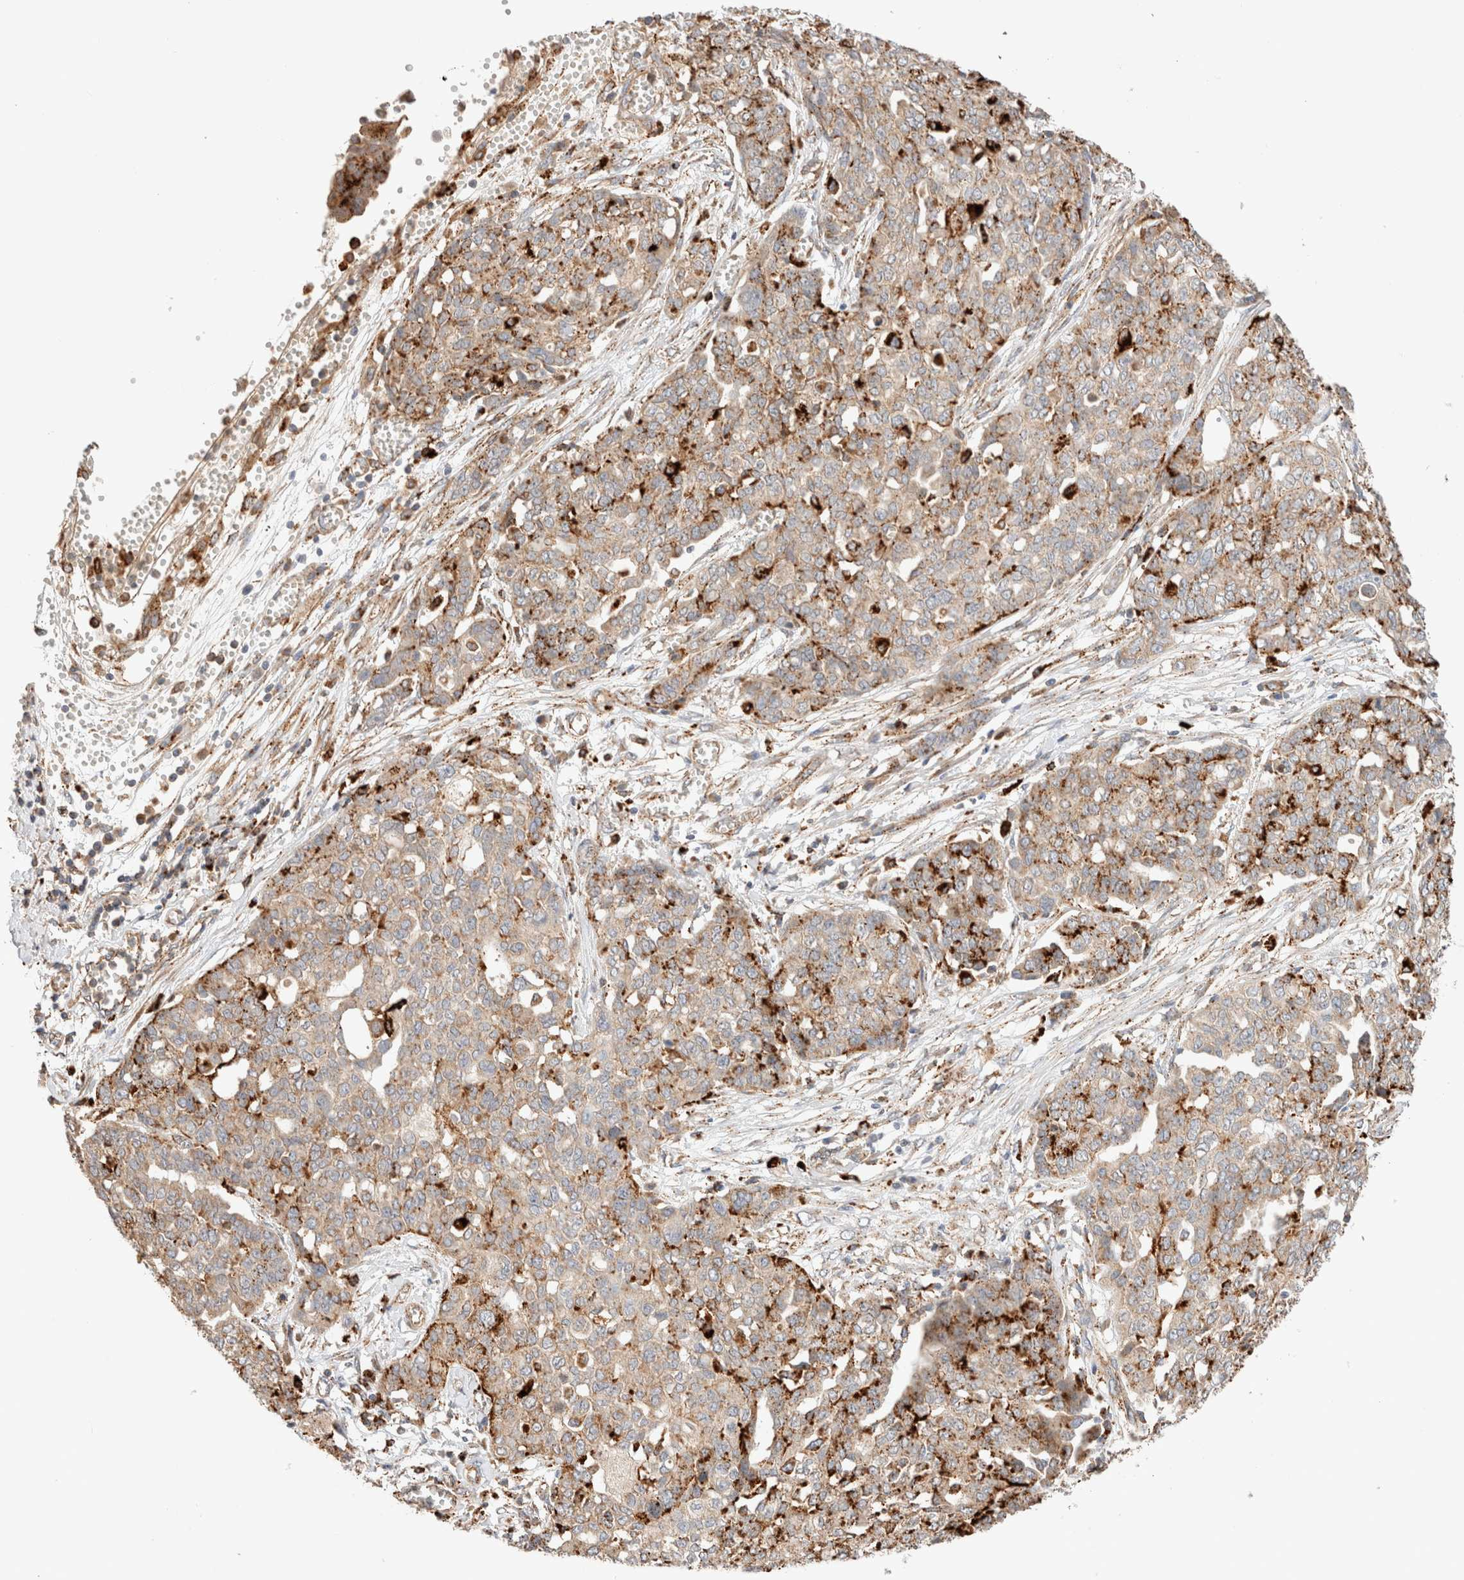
{"staining": {"intensity": "moderate", "quantity": ">75%", "location": "cytoplasmic/membranous"}, "tissue": "ovarian cancer", "cell_type": "Tumor cells", "image_type": "cancer", "snomed": [{"axis": "morphology", "description": "Cystadenocarcinoma, serous, NOS"}, {"axis": "topography", "description": "Soft tissue"}, {"axis": "topography", "description": "Ovary"}], "caption": "Brown immunohistochemical staining in human ovarian cancer demonstrates moderate cytoplasmic/membranous positivity in about >75% of tumor cells. (DAB (3,3'-diaminobenzidine) IHC, brown staining for protein, blue staining for nuclei).", "gene": "RABEPK", "patient": {"sex": "female", "age": 57}}